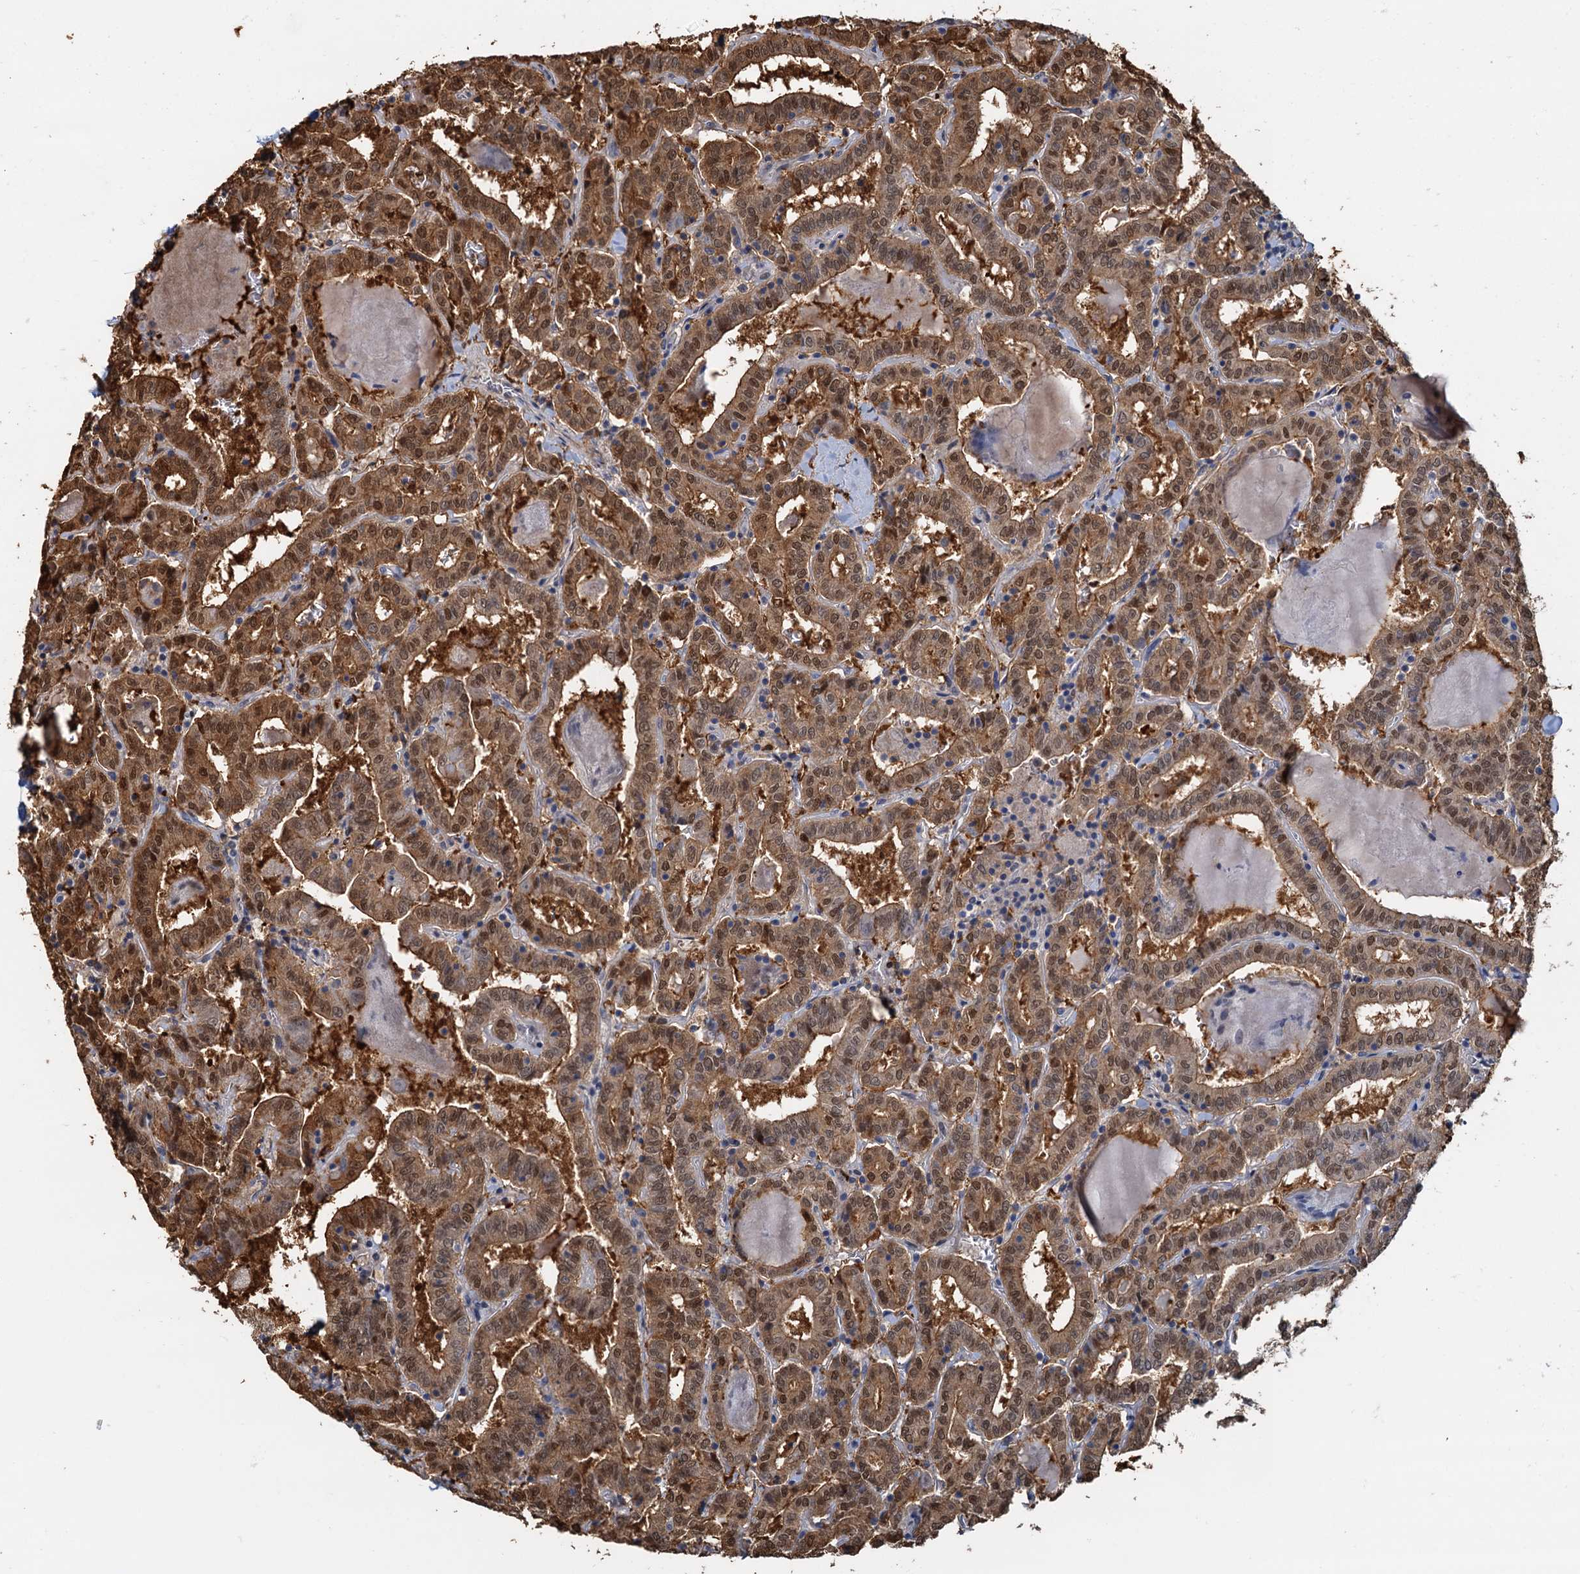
{"staining": {"intensity": "moderate", "quantity": ">75%", "location": "cytoplasmic/membranous,nuclear"}, "tissue": "thyroid cancer", "cell_type": "Tumor cells", "image_type": "cancer", "snomed": [{"axis": "morphology", "description": "Papillary adenocarcinoma, NOS"}, {"axis": "topography", "description": "Thyroid gland"}], "caption": "Immunohistochemistry (IHC) image of neoplastic tissue: thyroid cancer stained using immunohistochemistry (IHC) exhibits medium levels of moderate protein expression localized specifically in the cytoplasmic/membranous and nuclear of tumor cells, appearing as a cytoplasmic/membranous and nuclear brown color.", "gene": "SPINDOC", "patient": {"sex": "female", "age": 72}}